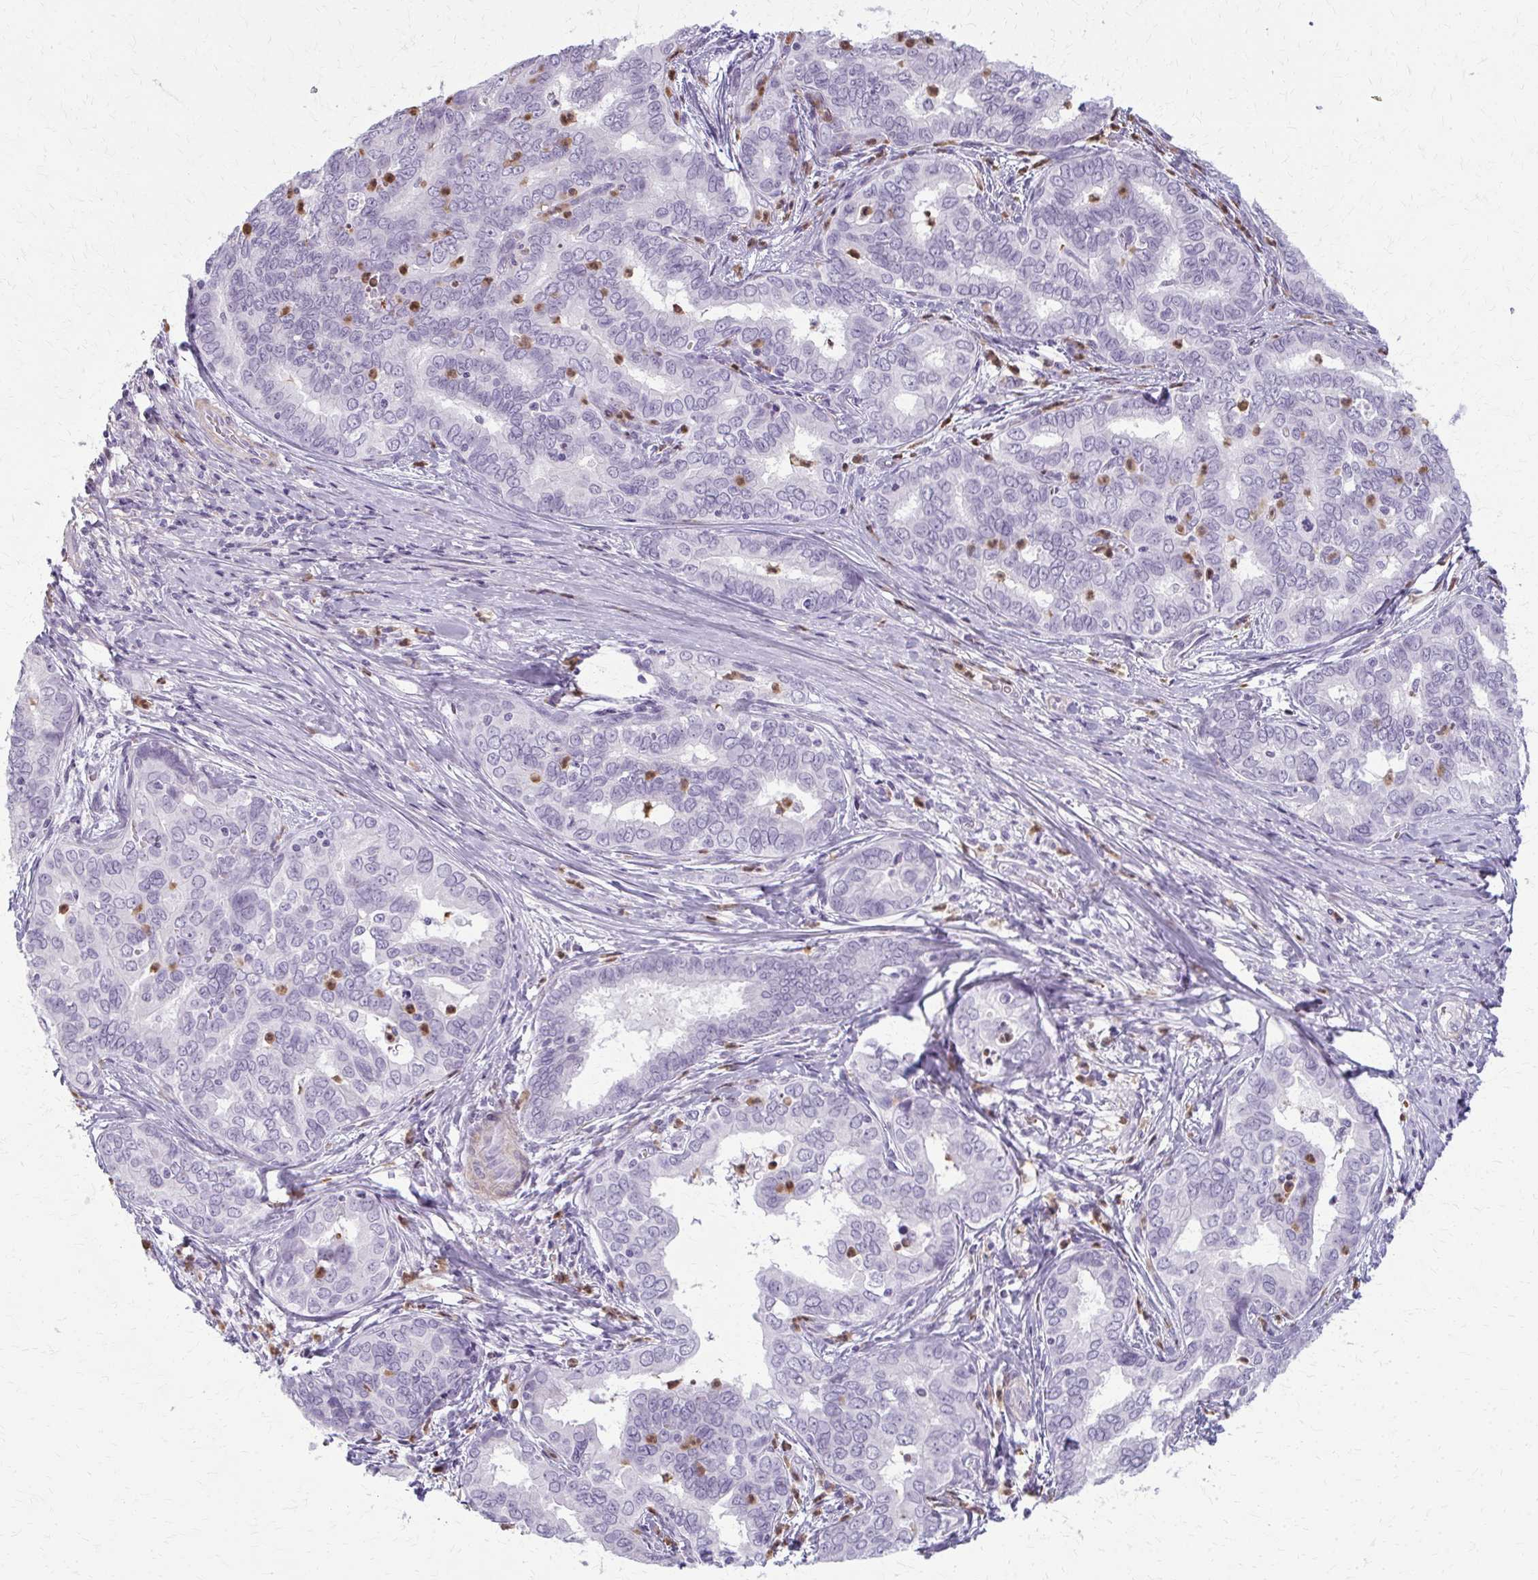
{"staining": {"intensity": "negative", "quantity": "none", "location": "none"}, "tissue": "liver cancer", "cell_type": "Tumor cells", "image_type": "cancer", "snomed": [{"axis": "morphology", "description": "Cholangiocarcinoma"}, {"axis": "topography", "description": "Liver"}], "caption": "The image displays no significant positivity in tumor cells of cholangiocarcinoma (liver).", "gene": "CA3", "patient": {"sex": "female", "age": 64}}